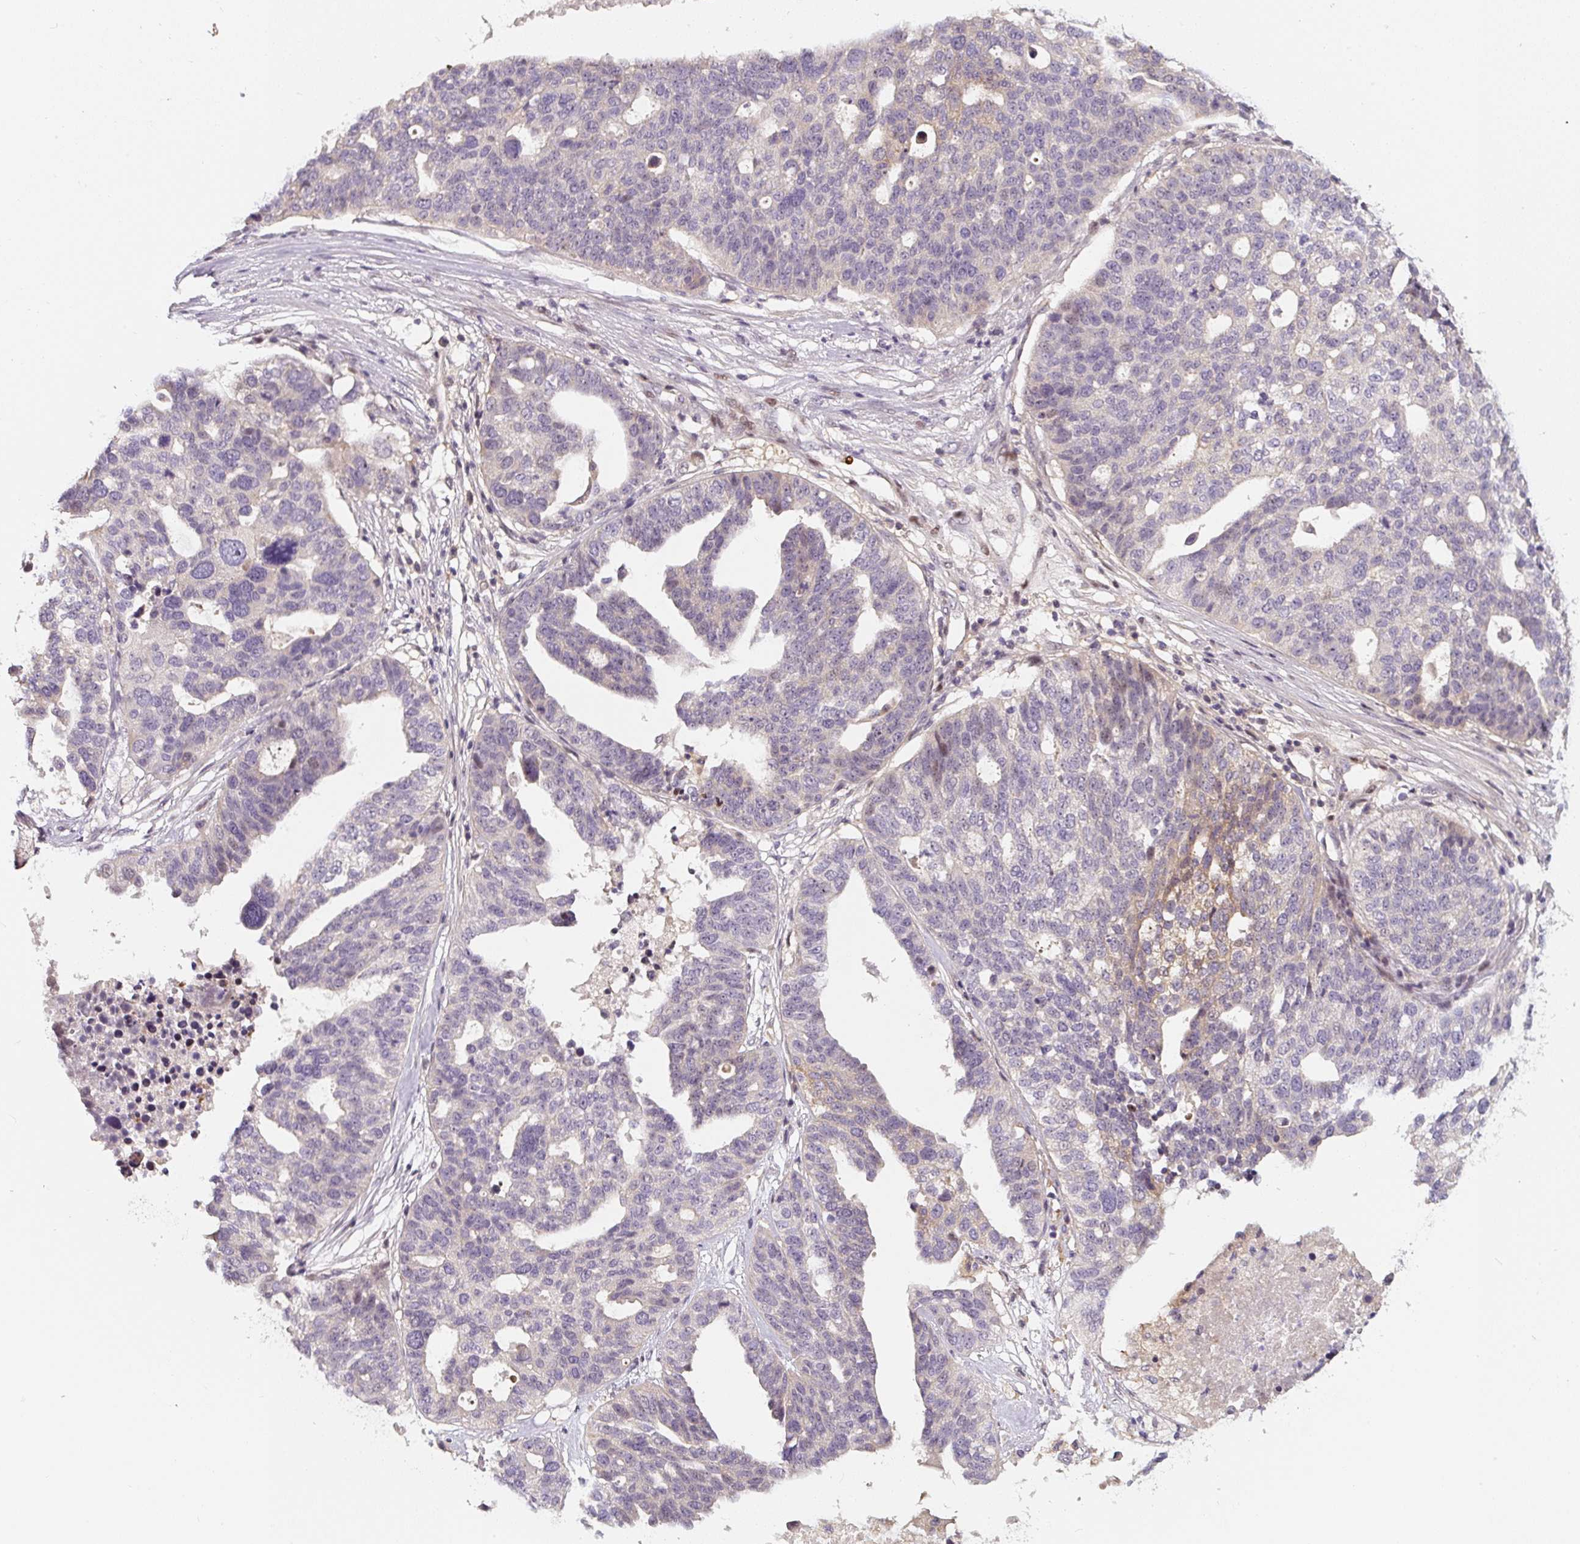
{"staining": {"intensity": "weak", "quantity": "<25%", "location": "cytoplasmic/membranous"}, "tissue": "ovarian cancer", "cell_type": "Tumor cells", "image_type": "cancer", "snomed": [{"axis": "morphology", "description": "Cystadenocarcinoma, serous, NOS"}, {"axis": "topography", "description": "Ovary"}], "caption": "Tumor cells show no significant expression in serous cystadenocarcinoma (ovarian).", "gene": "PWWP3B", "patient": {"sex": "female", "age": 59}}